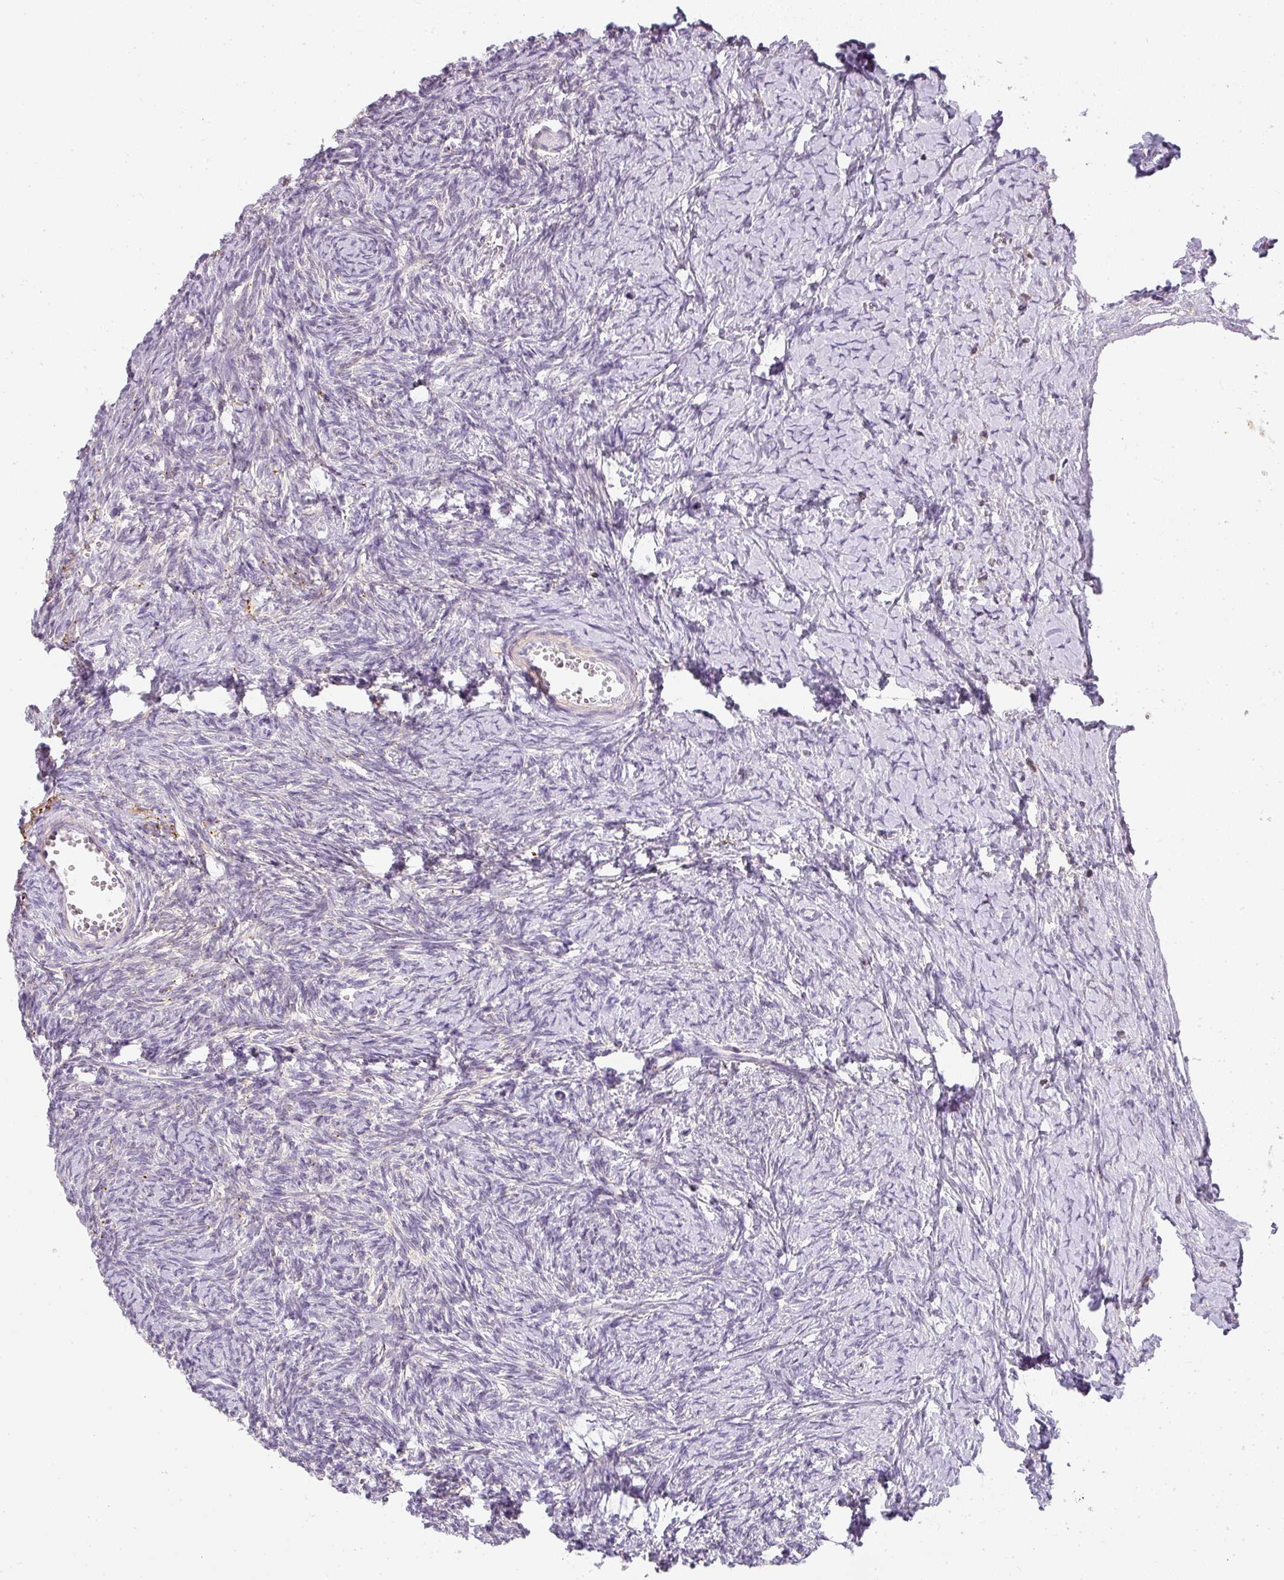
{"staining": {"intensity": "negative", "quantity": "none", "location": "none"}, "tissue": "ovary", "cell_type": "Follicle cells", "image_type": "normal", "snomed": [{"axis": "morphology", "description": "Normal tissue, NOS"}, {"axis": "topography", "description": "Ovary"}], "caption": "The micrograph displays no significant positivity in follicle cells of ovary.", "gene": "TMEM42", "patient": {"sex": "female", "age": 39}}